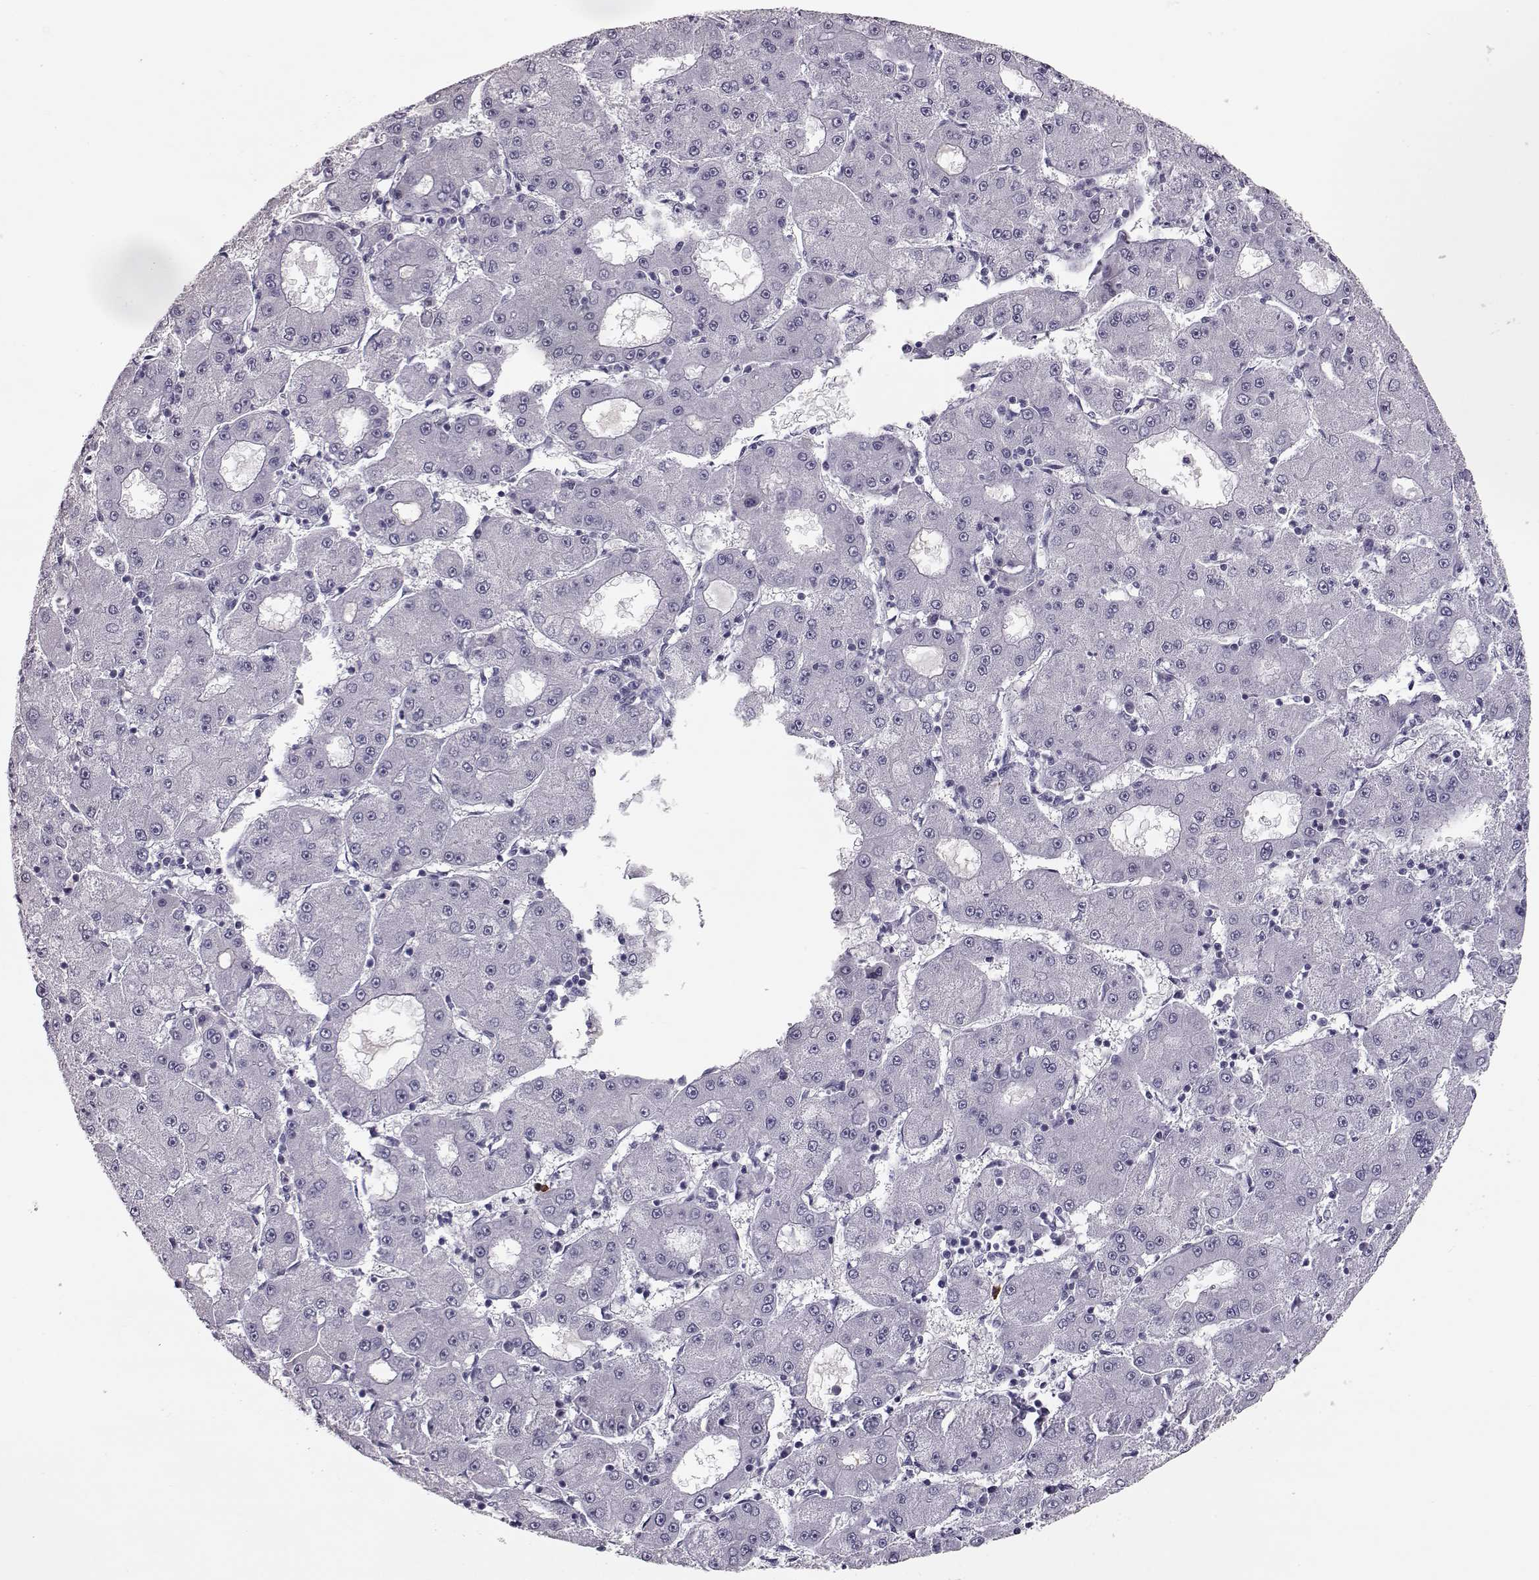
{"staining": {"intensity": "negative", "quantity": "none", "location": "none"}, "tissue": "liver cancer", "cell_type": "Tumor cells", "image_type": "cancer", "snomed": [{"axis": "morphology", "description": "Carcinoma, Hepatocellular, NOS"}, {"axis": "topography", "description": "Liver"}], "caption": "Liver cancer (hepatocellular carcinoma) was stained to show a protein in brown. There is no significant staining in tumor cells.", "gene": "CCL19", "patient": {"sex": "male", "age": 73}}